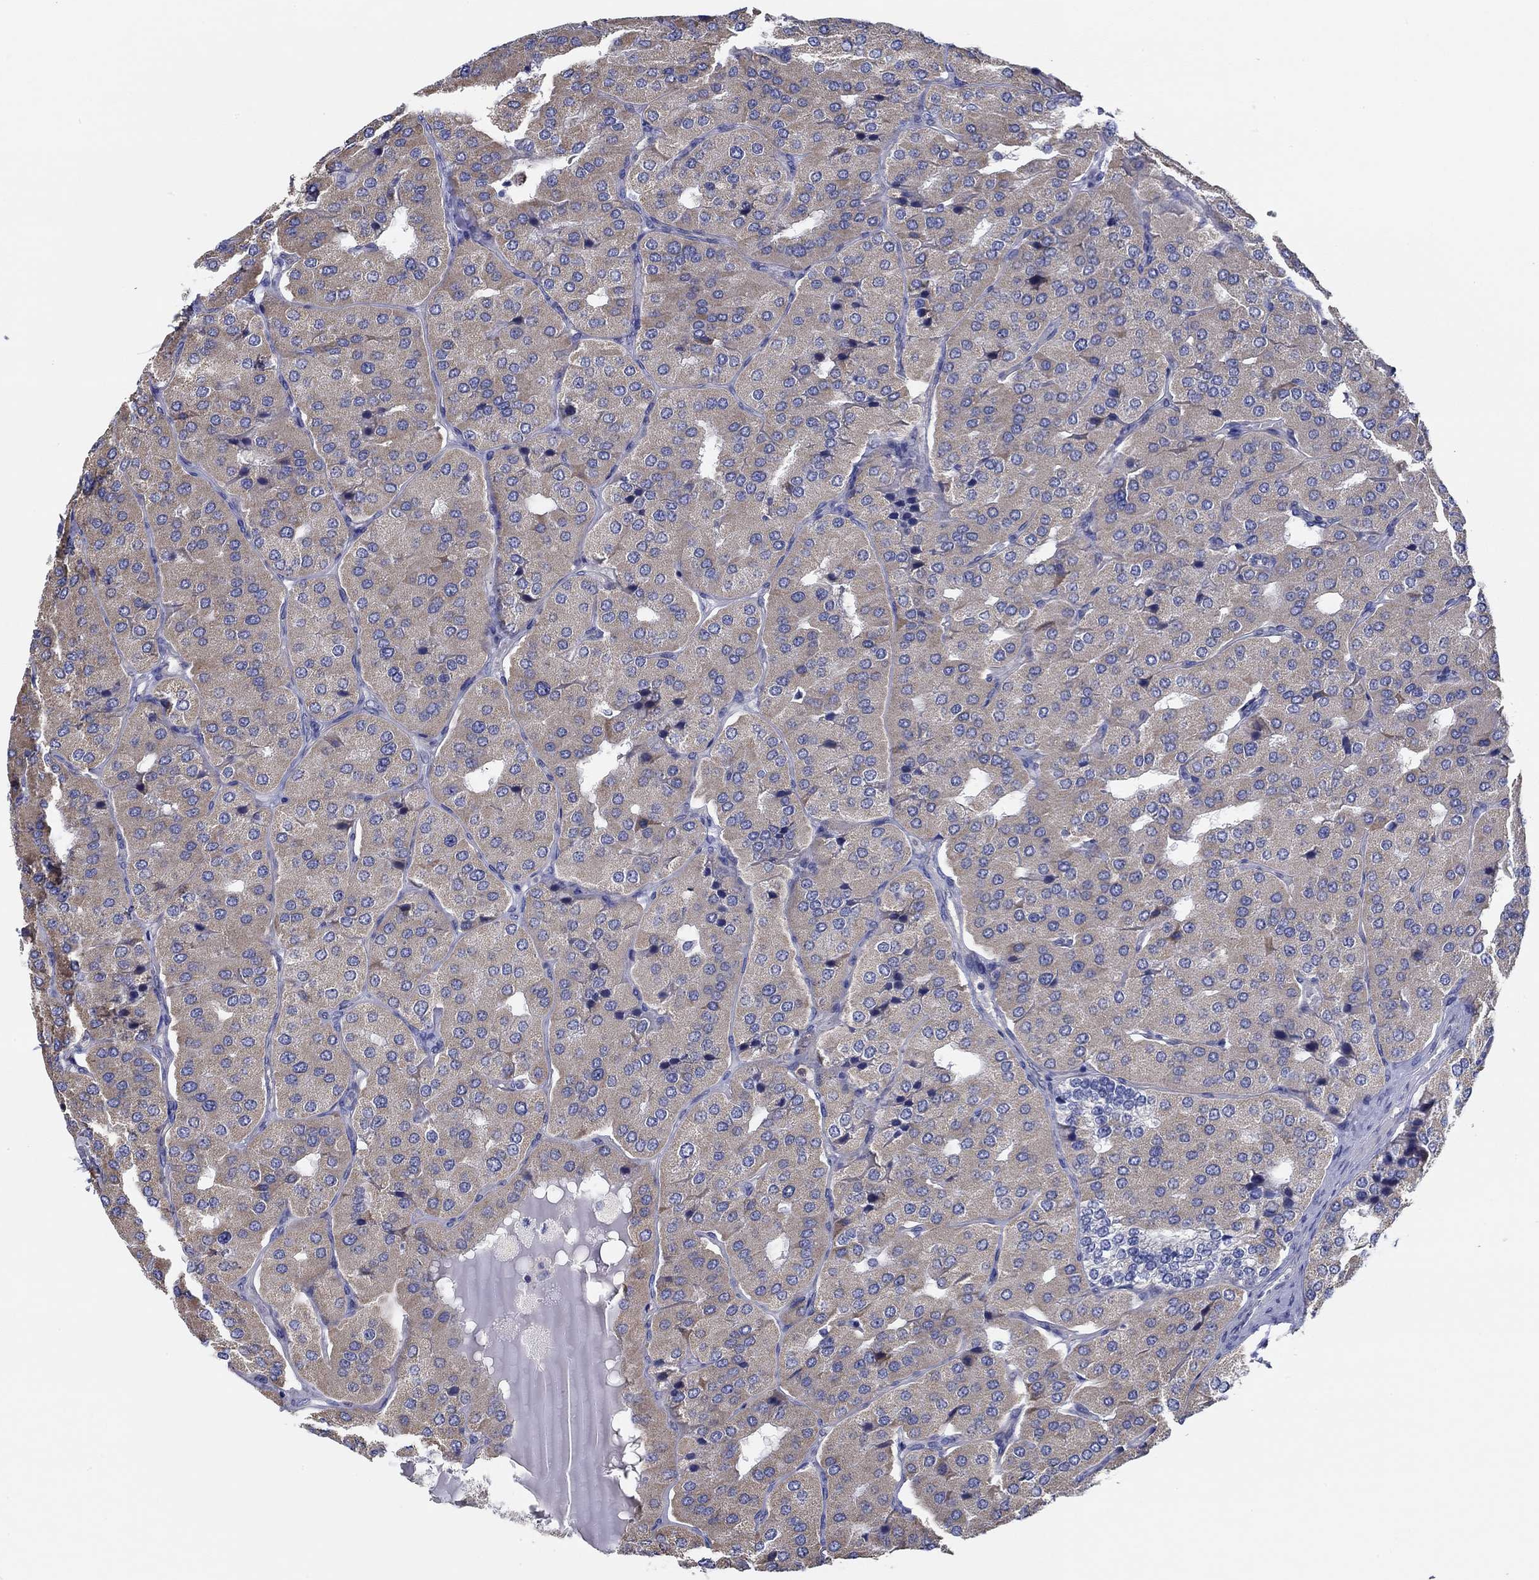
{"staining": {"intensity": "negative", "quantity": "none", "location": "none"}, "tissue": "parathyroid gland", "cell_type": "Glandular cells", "image_type": "normal", "snomed": [{"axis": "morphology", "description": "Normal tissue, NOS"}, {"axis": "morphology", "description": "Adenoma, NOS"}, {"axis": "topography", "description": "Parathyroid gland"}], "caption": "DAB (3,3'-diaminobenzidine) immunohistochemical staining of unremarkable parathyroid gland demonstrates no significant staining in glandular cells.", "gene": "CFAP61", "patient": {"sex": "female", "age": 86}}